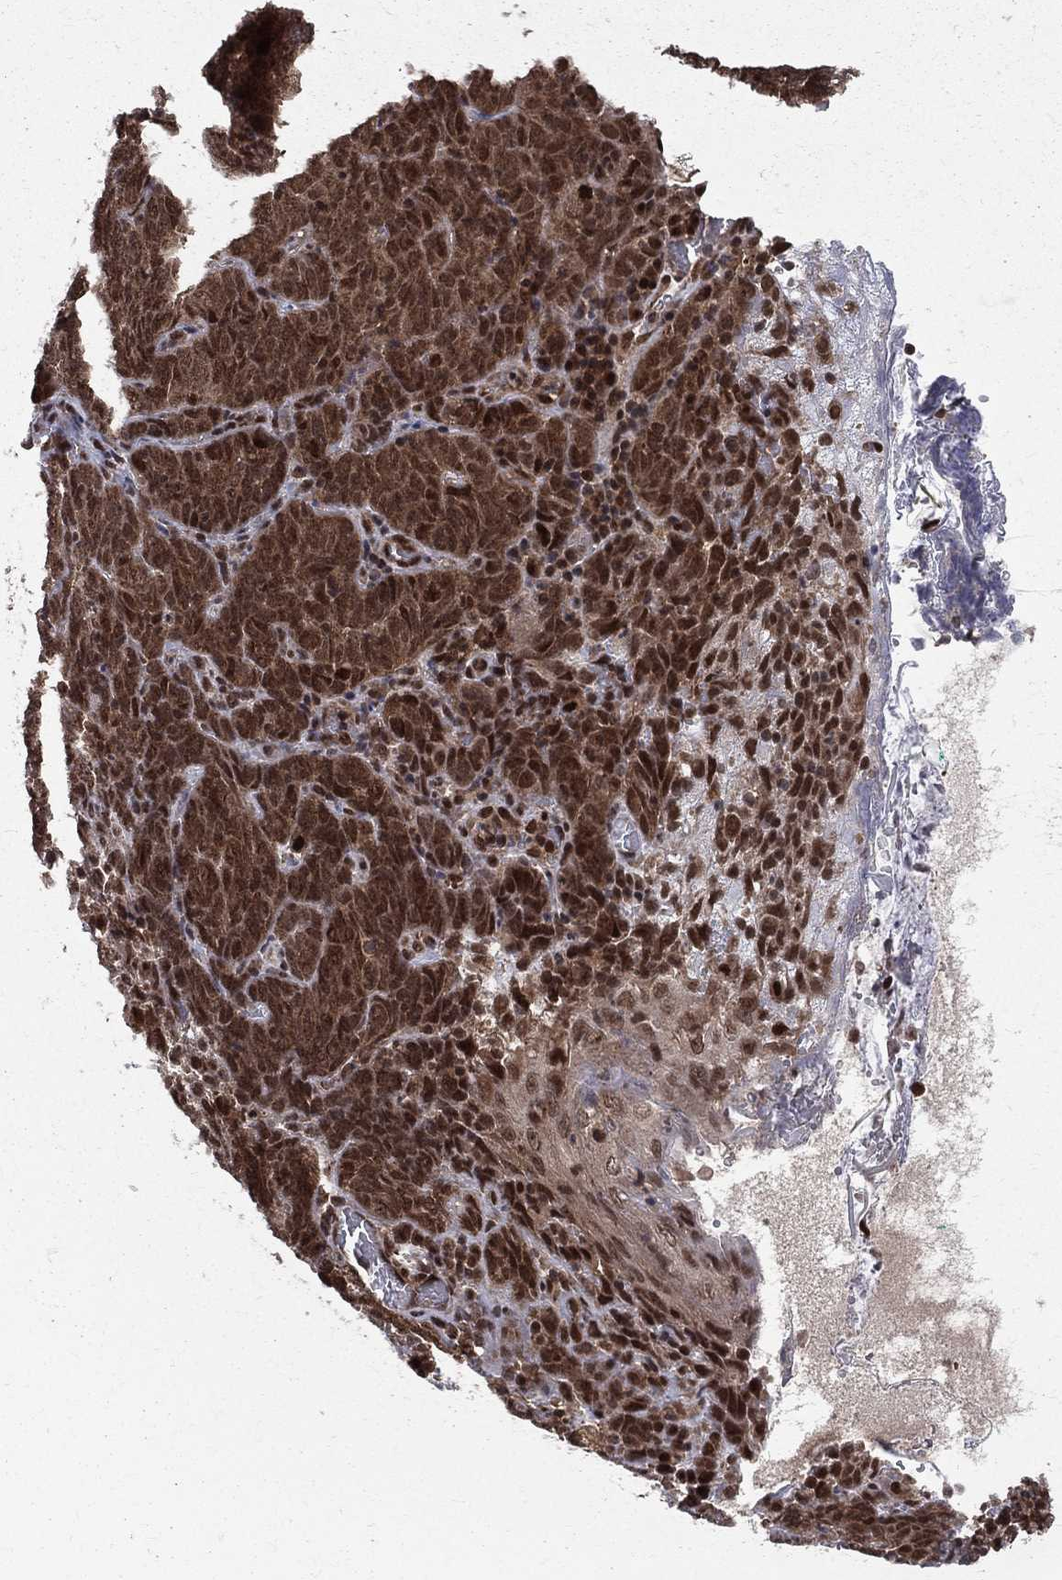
{"staining": {"intensity": "strong", "quantity": ">75%", "location": "cytoplasmic/membranous,nuclear"}, "tissue": "skin cancer", "cell_type": "Tumor cells", "image_type": "cancer", "snomed": [{"axis": "morphology", "description": "Squamous cell carcinoma, NOS"}, {"axis": "topography", "description": "Skin"}, {"axis": "topography", "description": "Anal"}], "caption": "Immunohistochemistry (IHC) staining of skin cancer (squamous cell carcinoma), which reveals high levels of strong cytoplasmic/membranous and nuclear expression in about >75% of tumor cells indicating strong cytoplasmic/membranous and nuclear protein staining. The staining was performed using DAB (3,3'-diaminobenzidine) (brown) for protein detection and nuclei were counterstained in hematoxylin (blue).", "gene": "COPS4", "patient": {"sex": "female", "age": 51}}